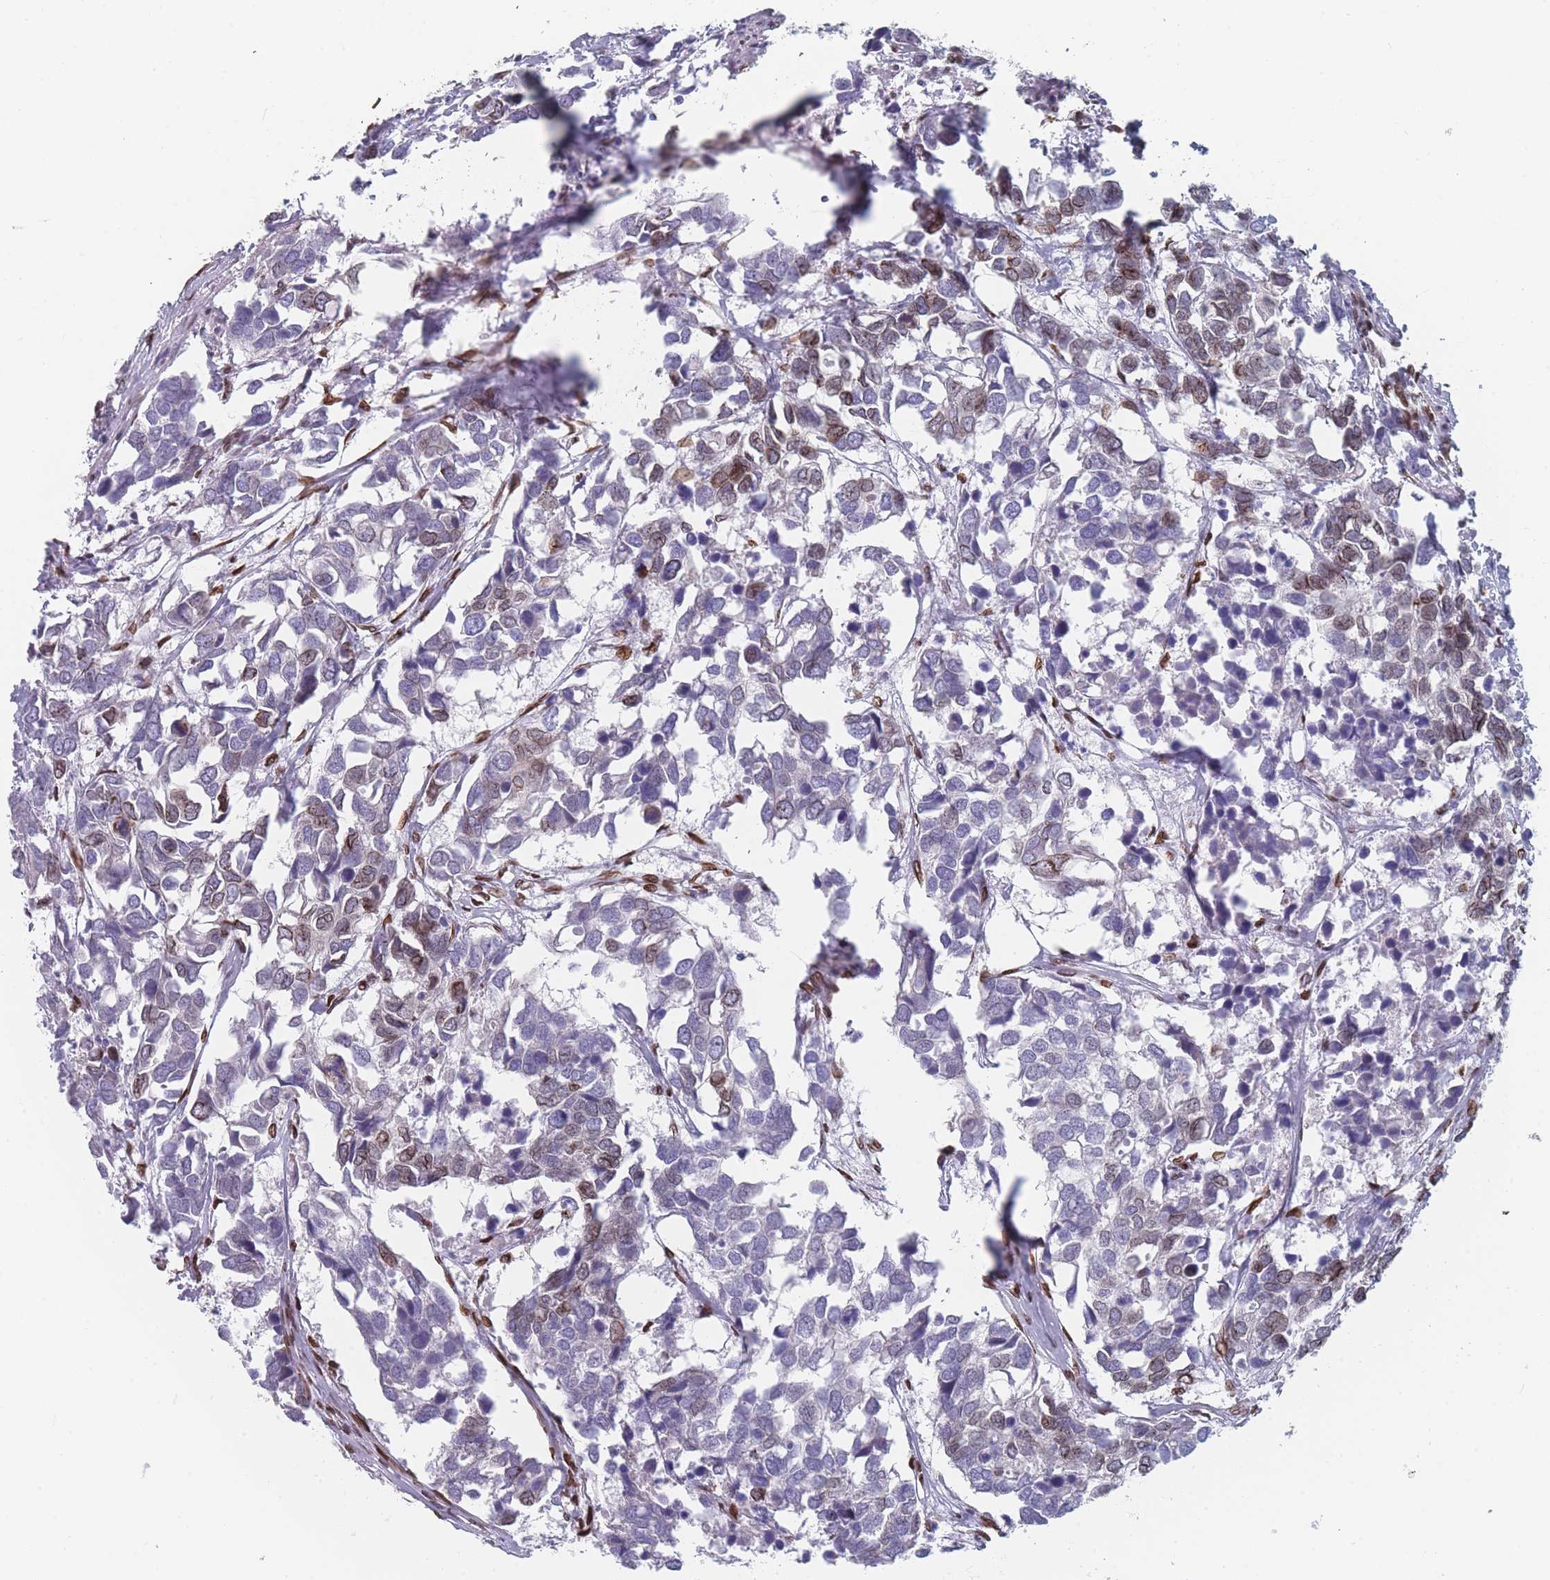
{"staining": {"intensity": "weak", "quantity": "<25%", "location": "cytoplasmic/membranous,nuclear"}, "tissue": "breast cancer", "cell_type": "Tumor cells", "image_type": "cancer", "snomed": [{"axis": "morphology", "description": "Duct carcinoma"}, {"axis": "topography", "description": "Breast"}], "caption": "A photomicrograph of human breast cancer is negative for staining in tumor cells.", "gene": "ZBTB1", "patient": {"sex": "female", "age": 83}}